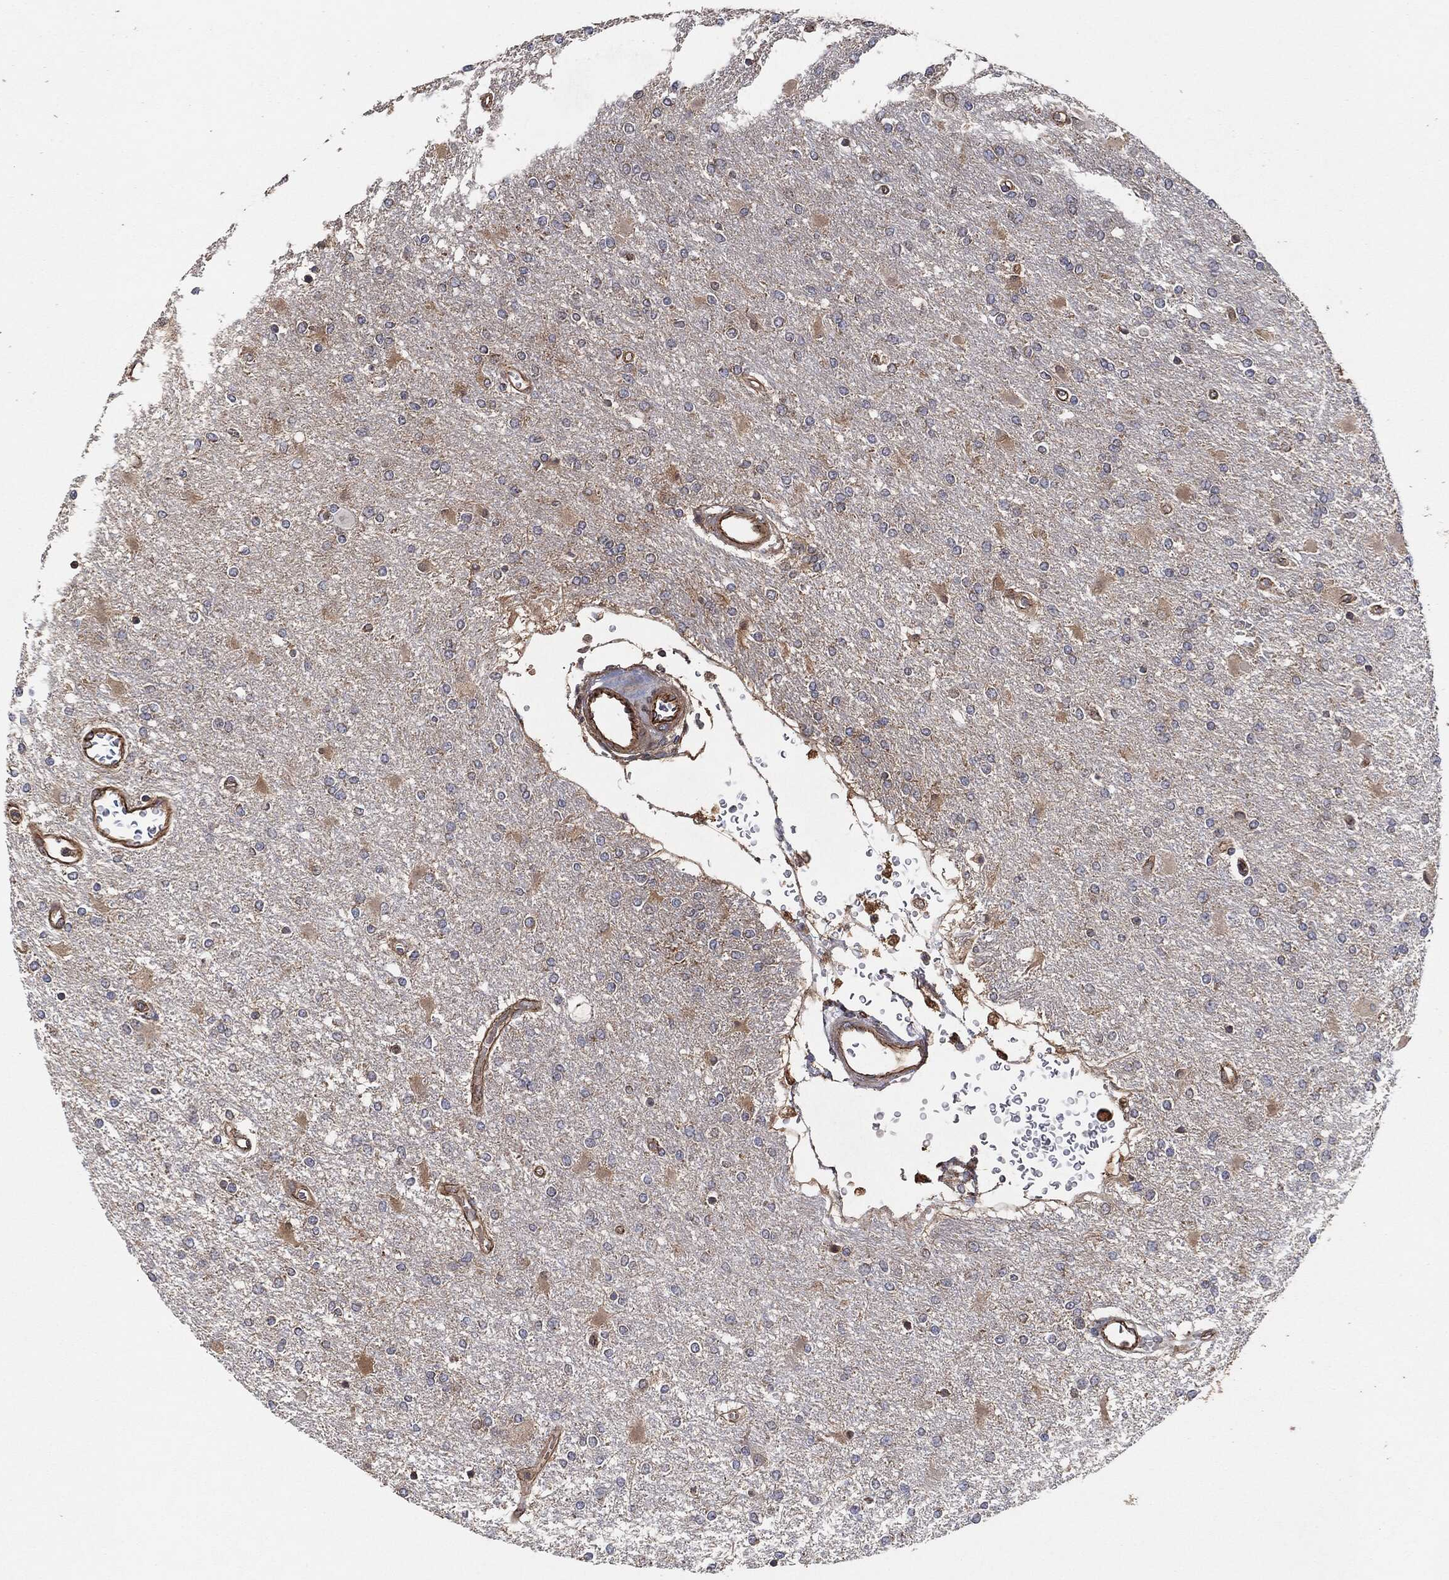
{"staining": {"intensity": "negative", "quantity": "none", "location": "none"}, "tissue": "glioma", "cell_type": "Tumor cells", "image_type": "cancer", "snomed": [{"axis": "morphology", "description": "Glioma, malignant, High grade"}, {"axis": "topography", "description": "Cerebral cortex"}], "caption": "Protein analysis of glioma reveals no significant expression in tumor cells.", "gene": "CTNNA1", "patient": {"sex": "male", "age": 79}}